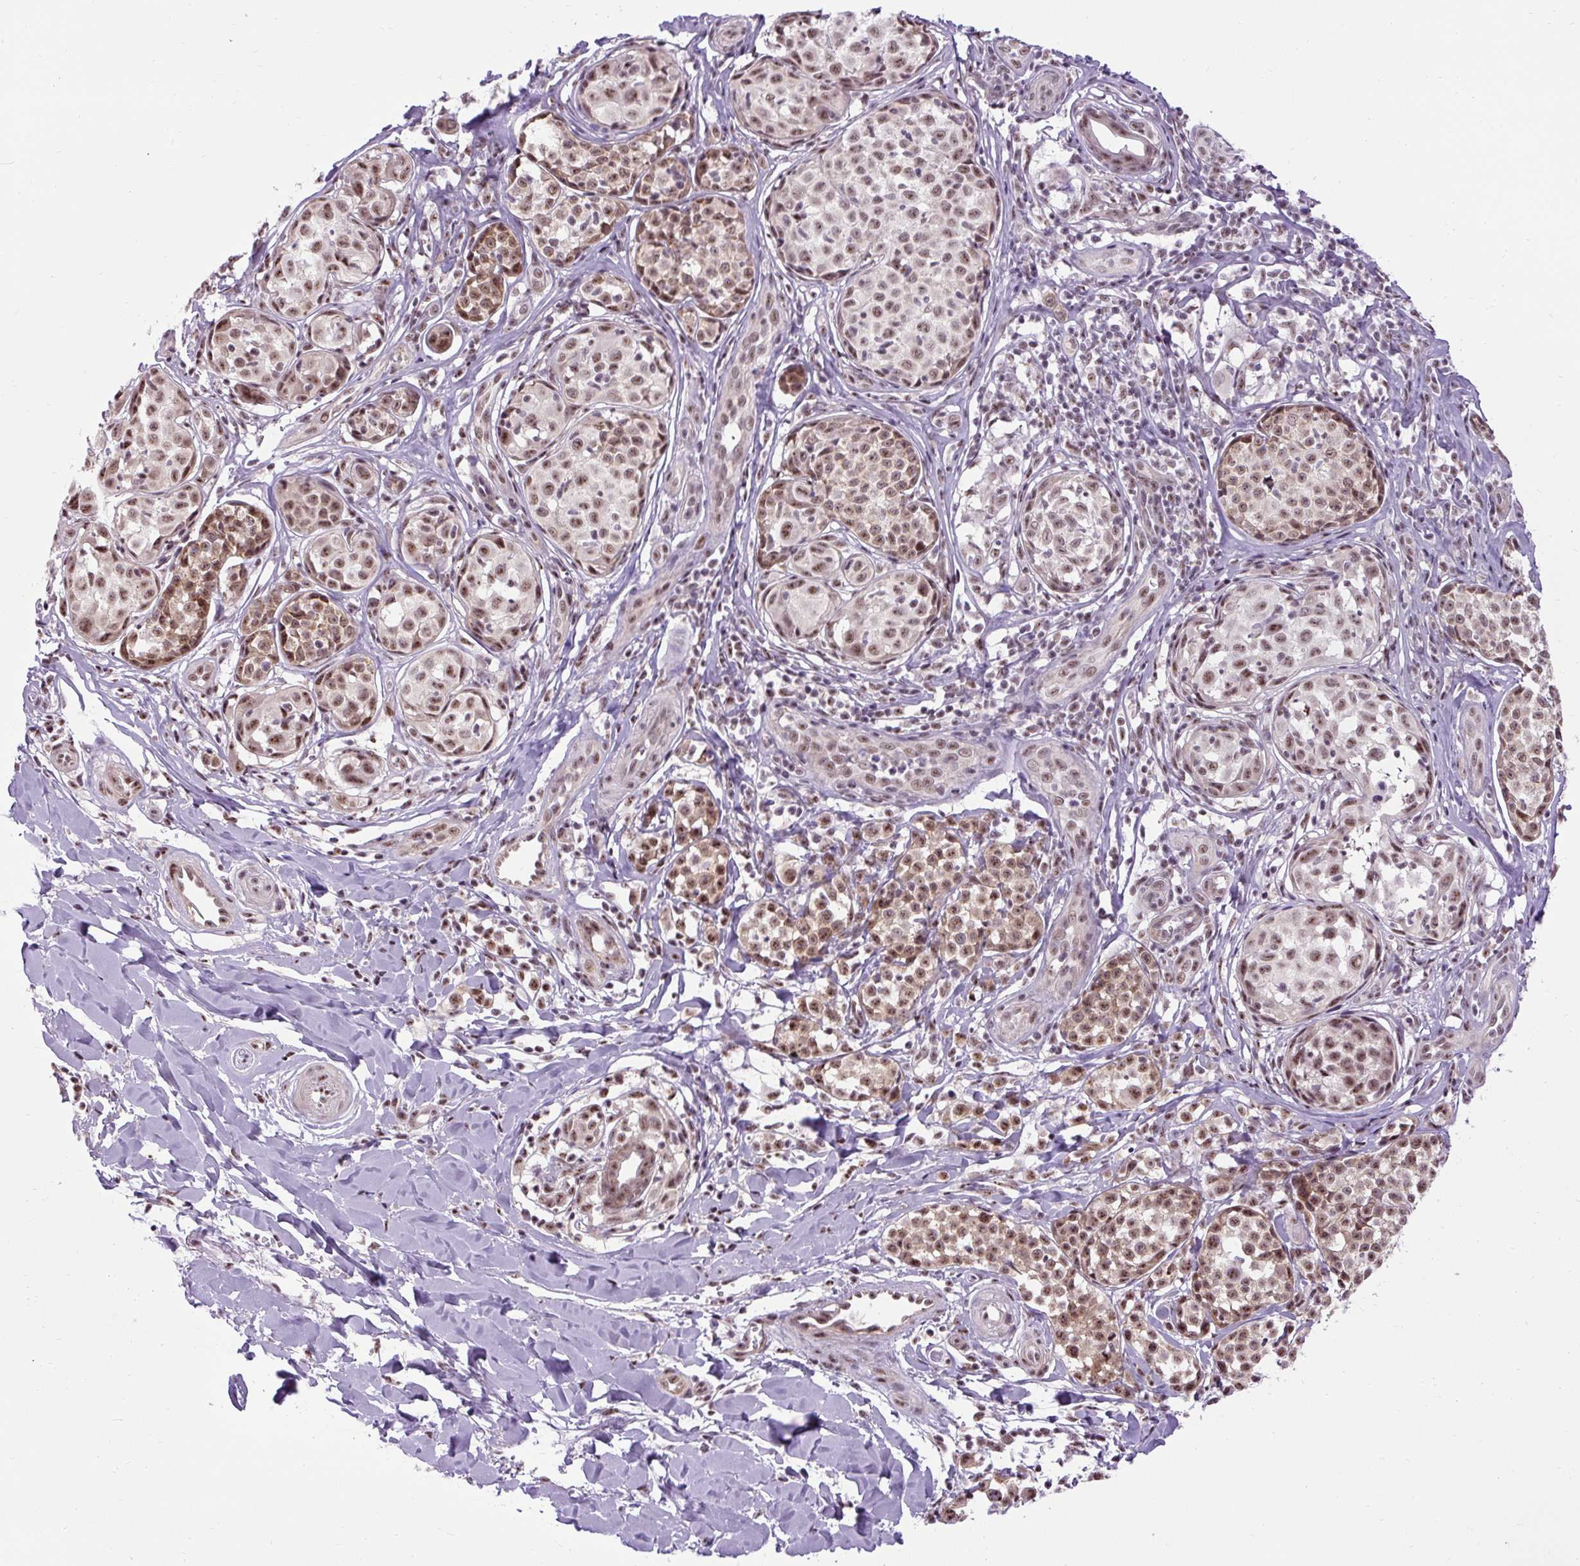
{"staining": {"intensity": "moderate", "quantity": ">75%", "location": "nuclear"}, "tissue": "melanoma", "cell_type": "Tumor cells", "image_type": "cancer", "snomed": [{"axis": "morphology", "description": "Malignant melanoma, NOS"}, {"axis": "topography", "description": "Skin"}], "caption": "Malignant melanoma stained with a brown dye demonstrates moderate nuclear positive staining in approximately >75% of tumor cells.", "gene": "SMC5", "patient": {"sex": "female", "age": 35}}